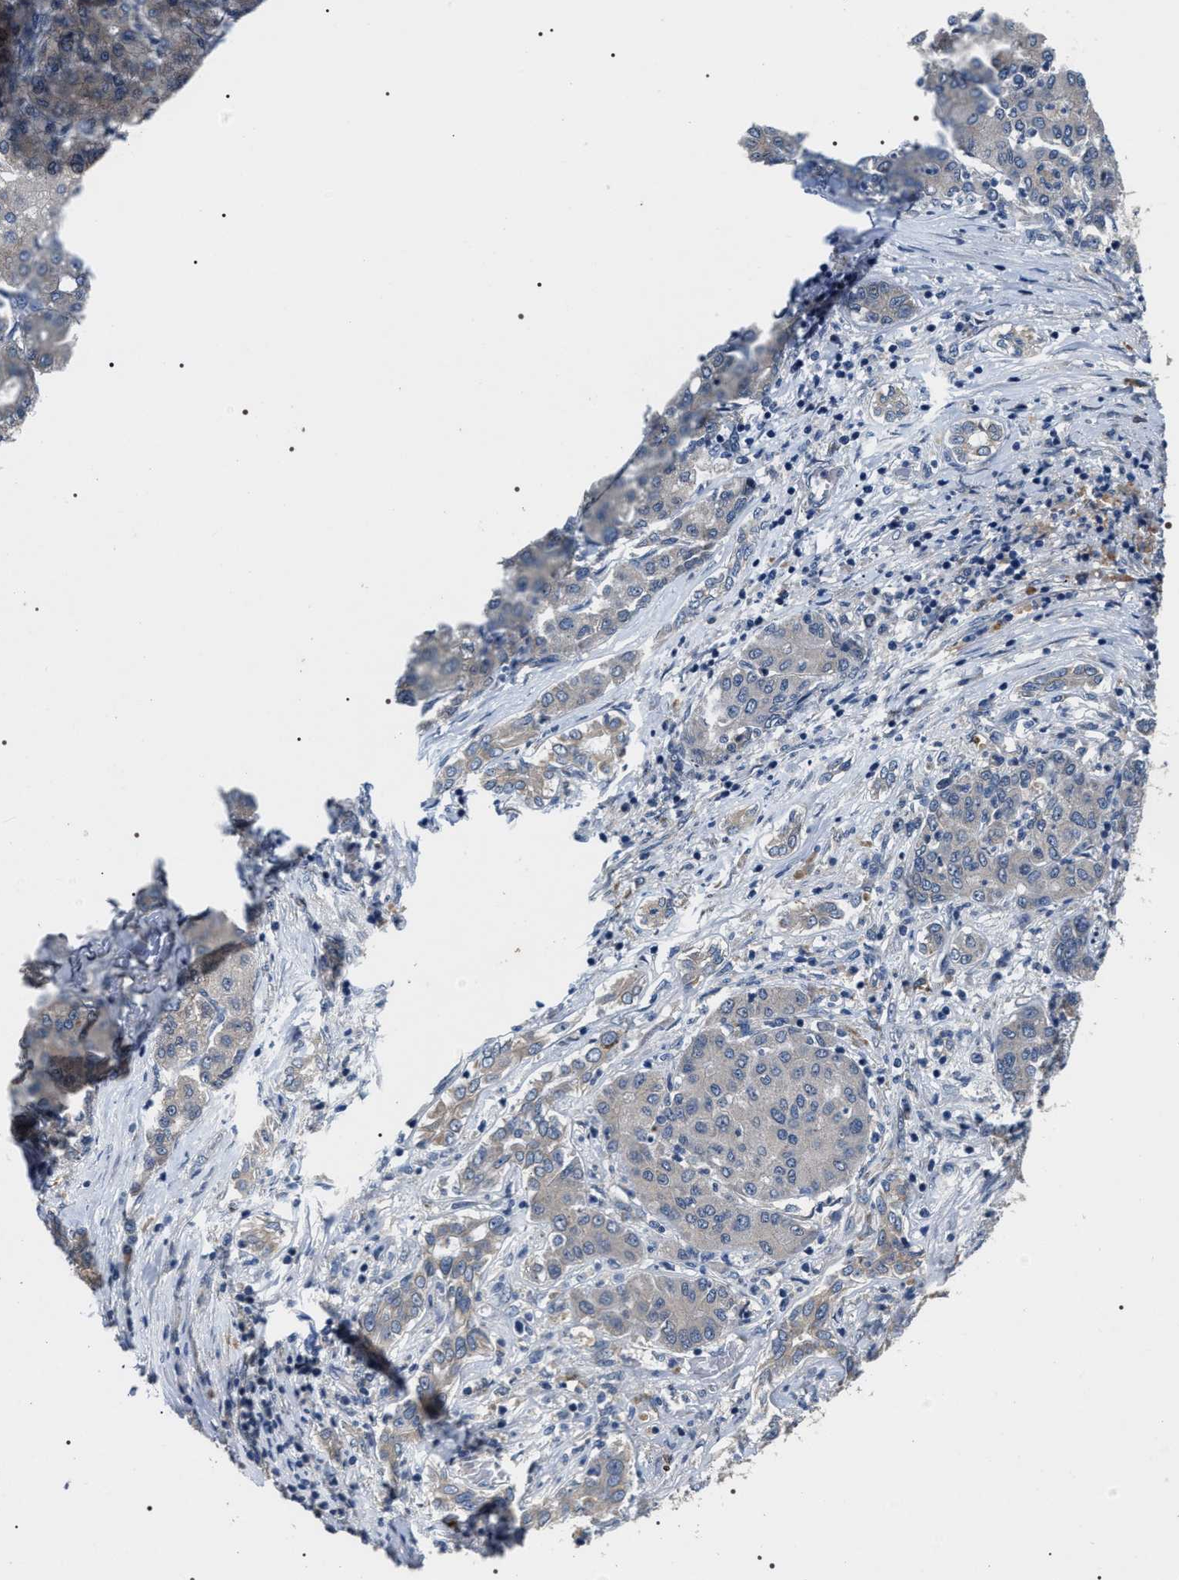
{"staining": {"intensity": "negative", "quantity": "none", "location": "none"}, "tissue": "liver cancer", "cell_type": "Tumor cells", "image_type": "cancer", "snomed": [{"axis": "morphology", "description": "Carcinoma, Hepatocellular, NOS"}, {"axis": "topography", "description": "Liver"}], "caption": "Histopathology image shows no significant protein positivity in tumor cells of liver cancer (hepatocellular carcinoma). (DAB IHC visualized using brightfield microscopy, high magnification).", "gene": "IFT81", "patient": {"sex": "male", "age": 65}}